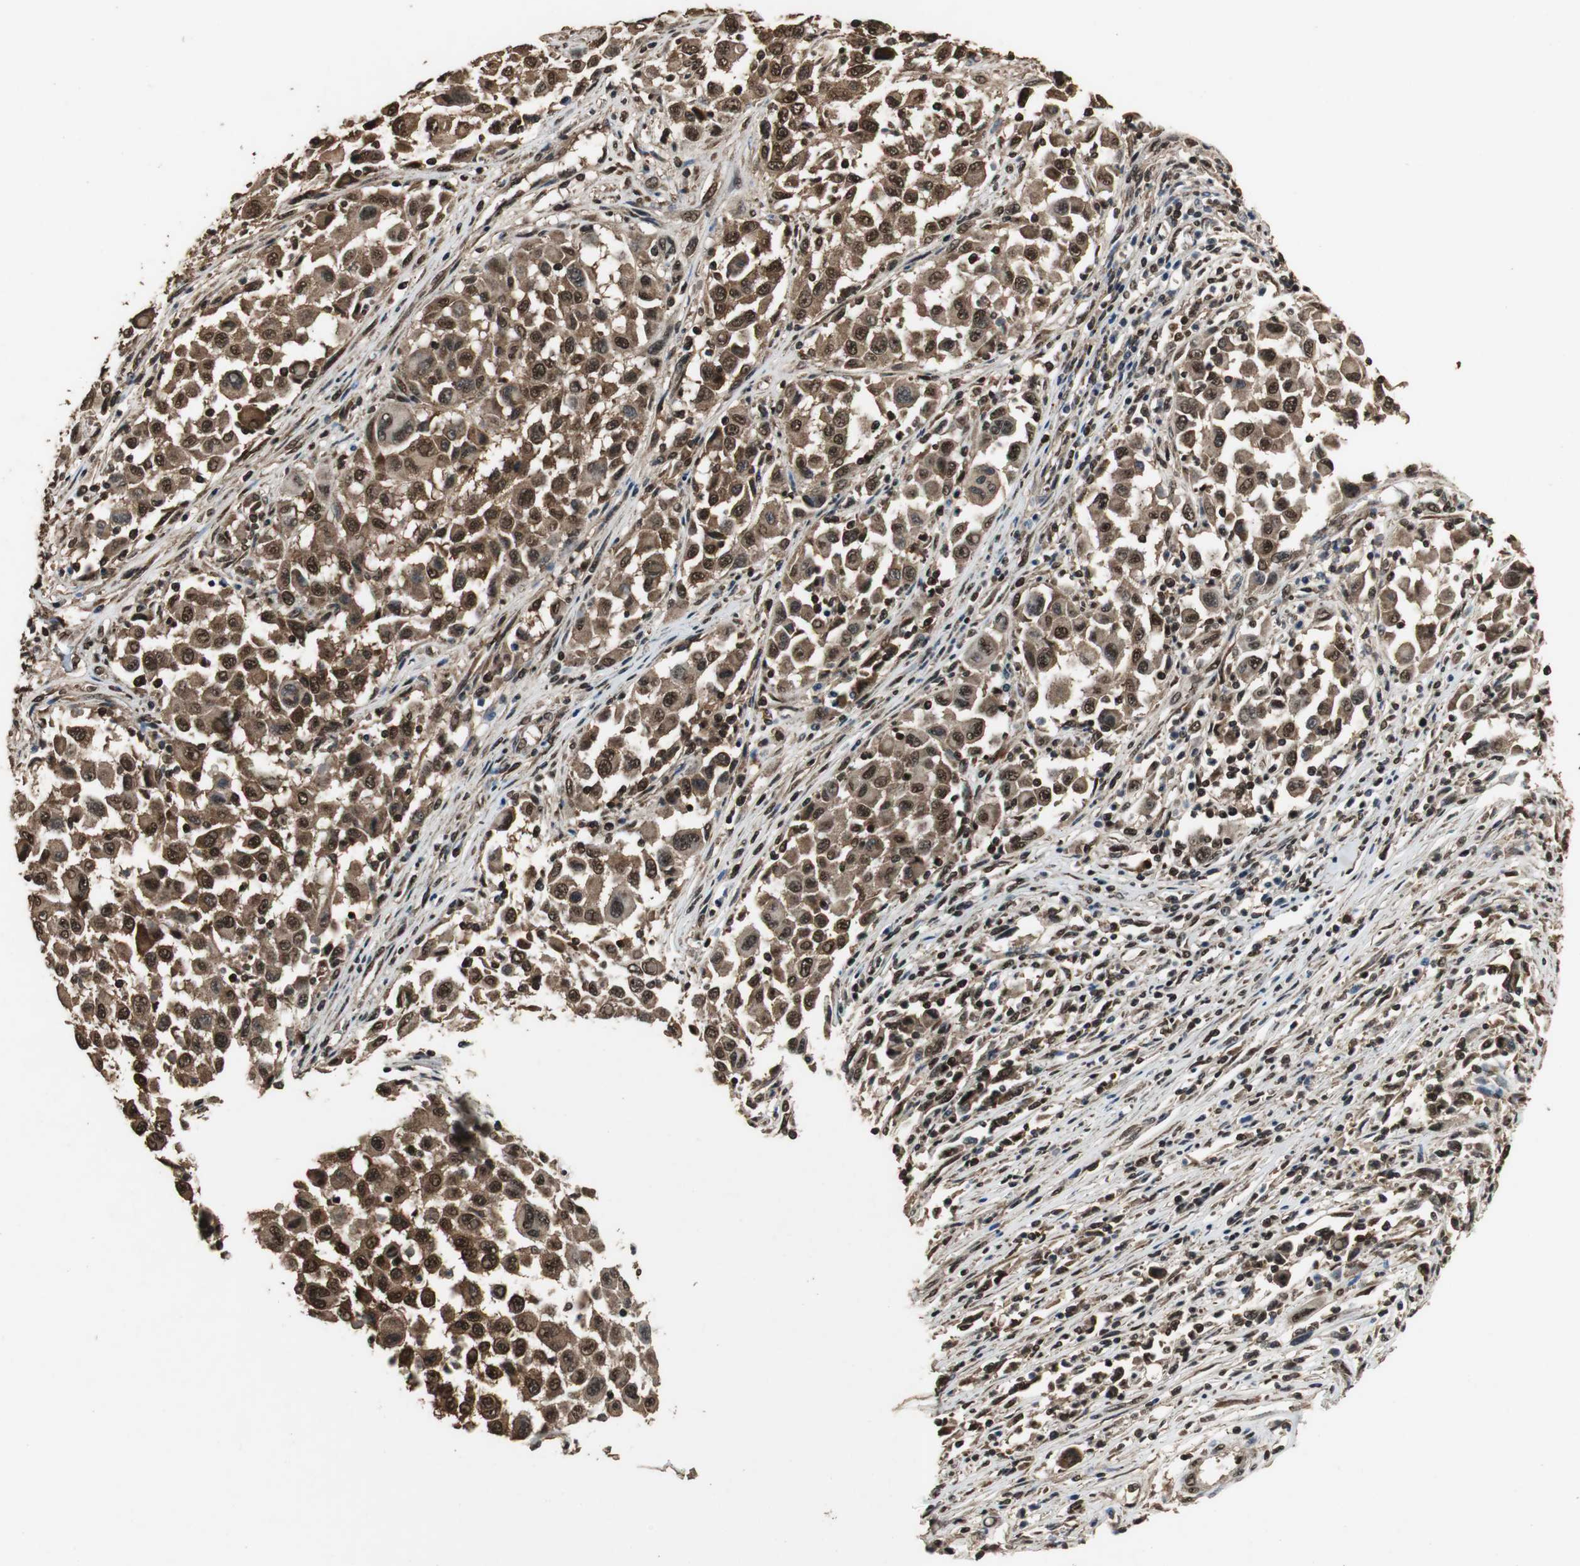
{"staining": {"intensity": "strong", "quantity": ">75%", "location": "cytoplasmic/membranous,nuclear"}, "tissue": "melanoma", "cell_type": "Tumor cells", "image_type": "cancer", "snomed": [{"axis": "morphology", "description": "Malignant melanoma, Metastatic site"}, {"axis": "topography", "description": "Lymph node"}], "caption": "IHC of melanoma demonstrates high levels of strong cytoplasmic/membranous and nuclear staining in approximately >75% of tumor cells. The staining was performed using DAB to visualize the protein expression in brown, while the nuclei were stained in blue with hematoxylin (Magnification: 20x).", "gene": "ZNF18", "patient": {"sex": "male", "age": 61}}